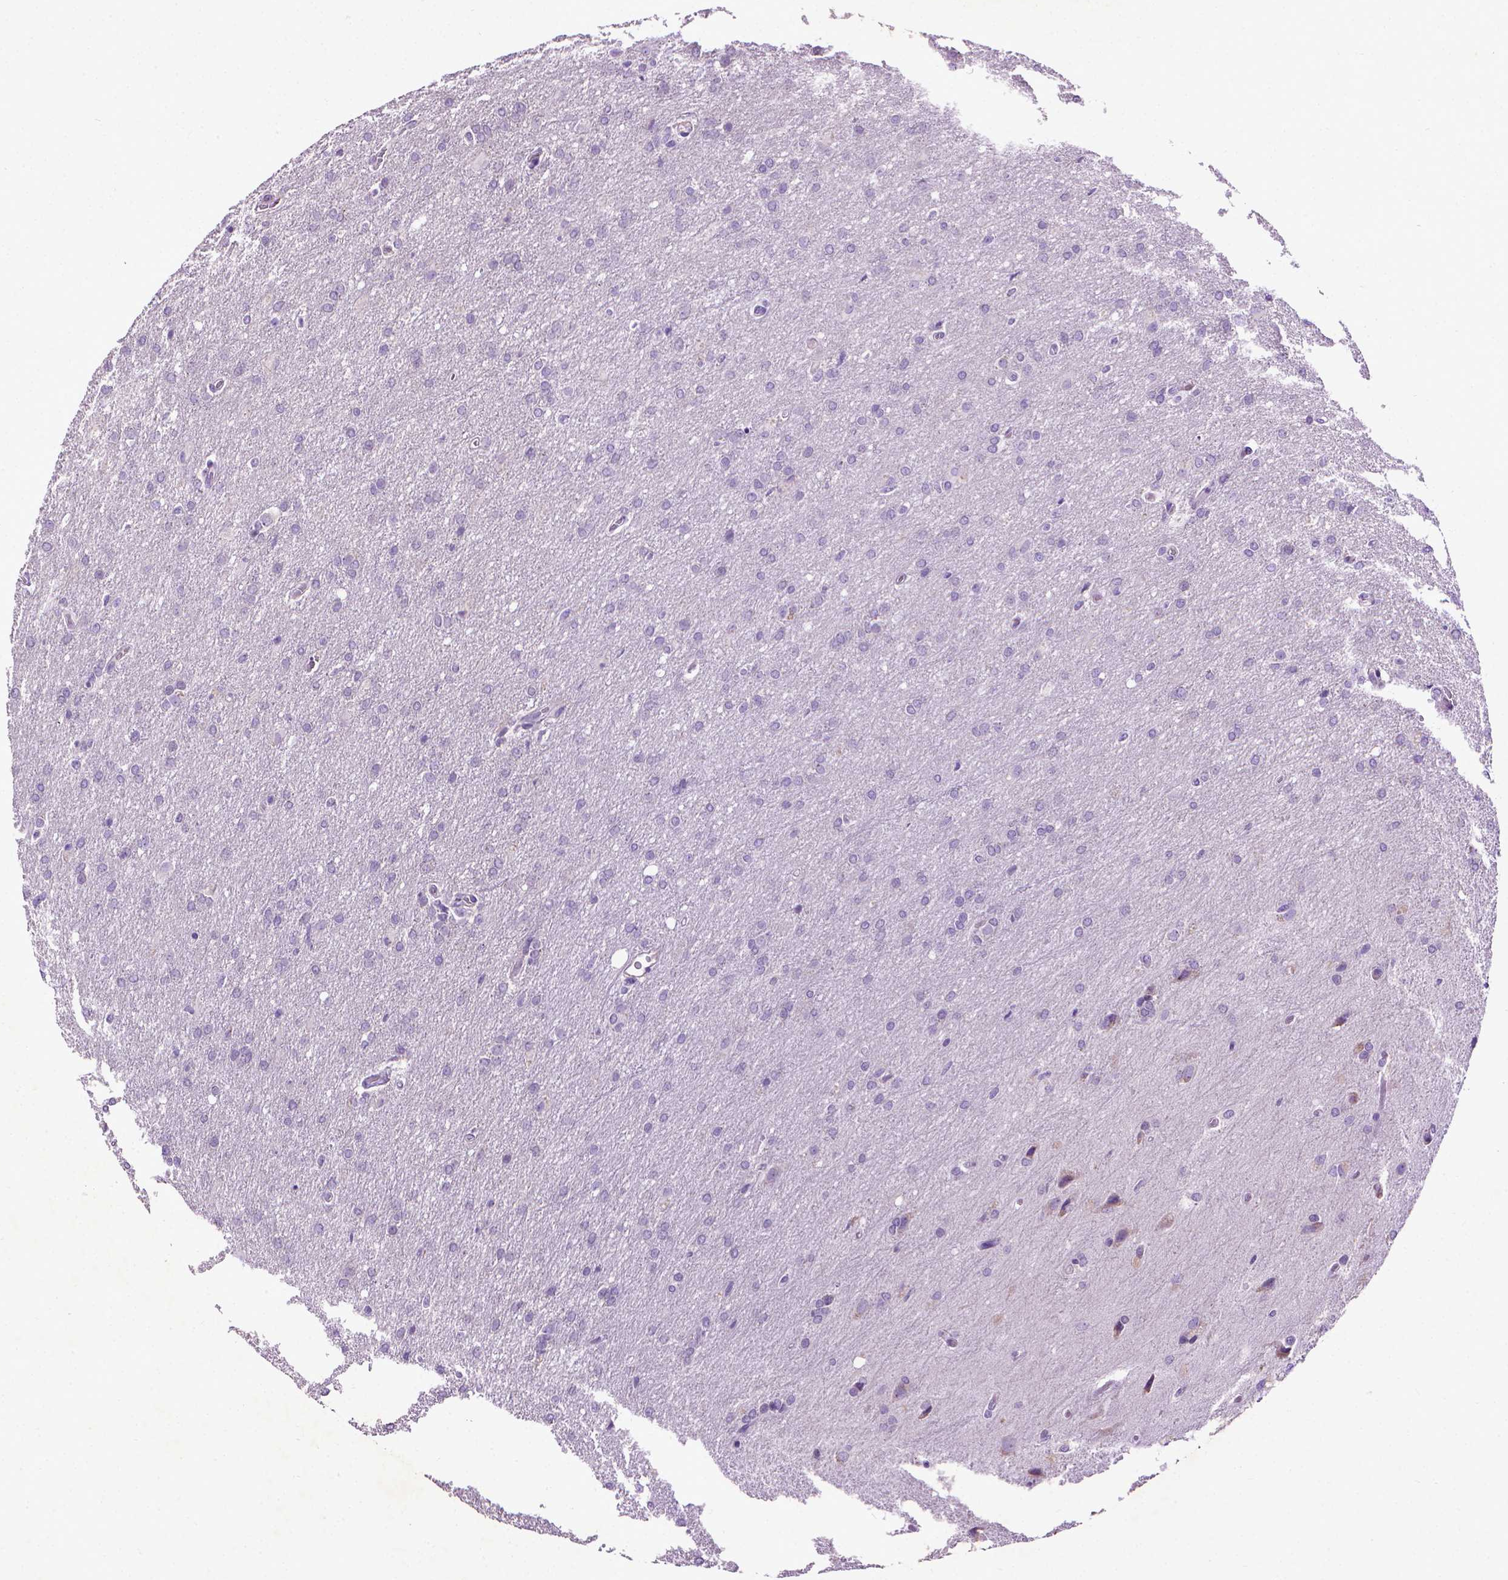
{"staining": {"intensity": "negative", "quantity": "none", "location": "none"}, "tissue": "glioma", "cell_type": "Tumor cells", "image_type": "cancer", "snomed": [{"axis": "morphology", "description": "Glioma, malignant, High grade"}, {"axis": "topography", "description": "Brain"}], "caption": "A high-resolution micrograph shows immunohistochemistry staining of glioma, which displays no significant expression in tumor cells.", "gene": "AQP10", "patient": {"sex": "male", "age": 68}}